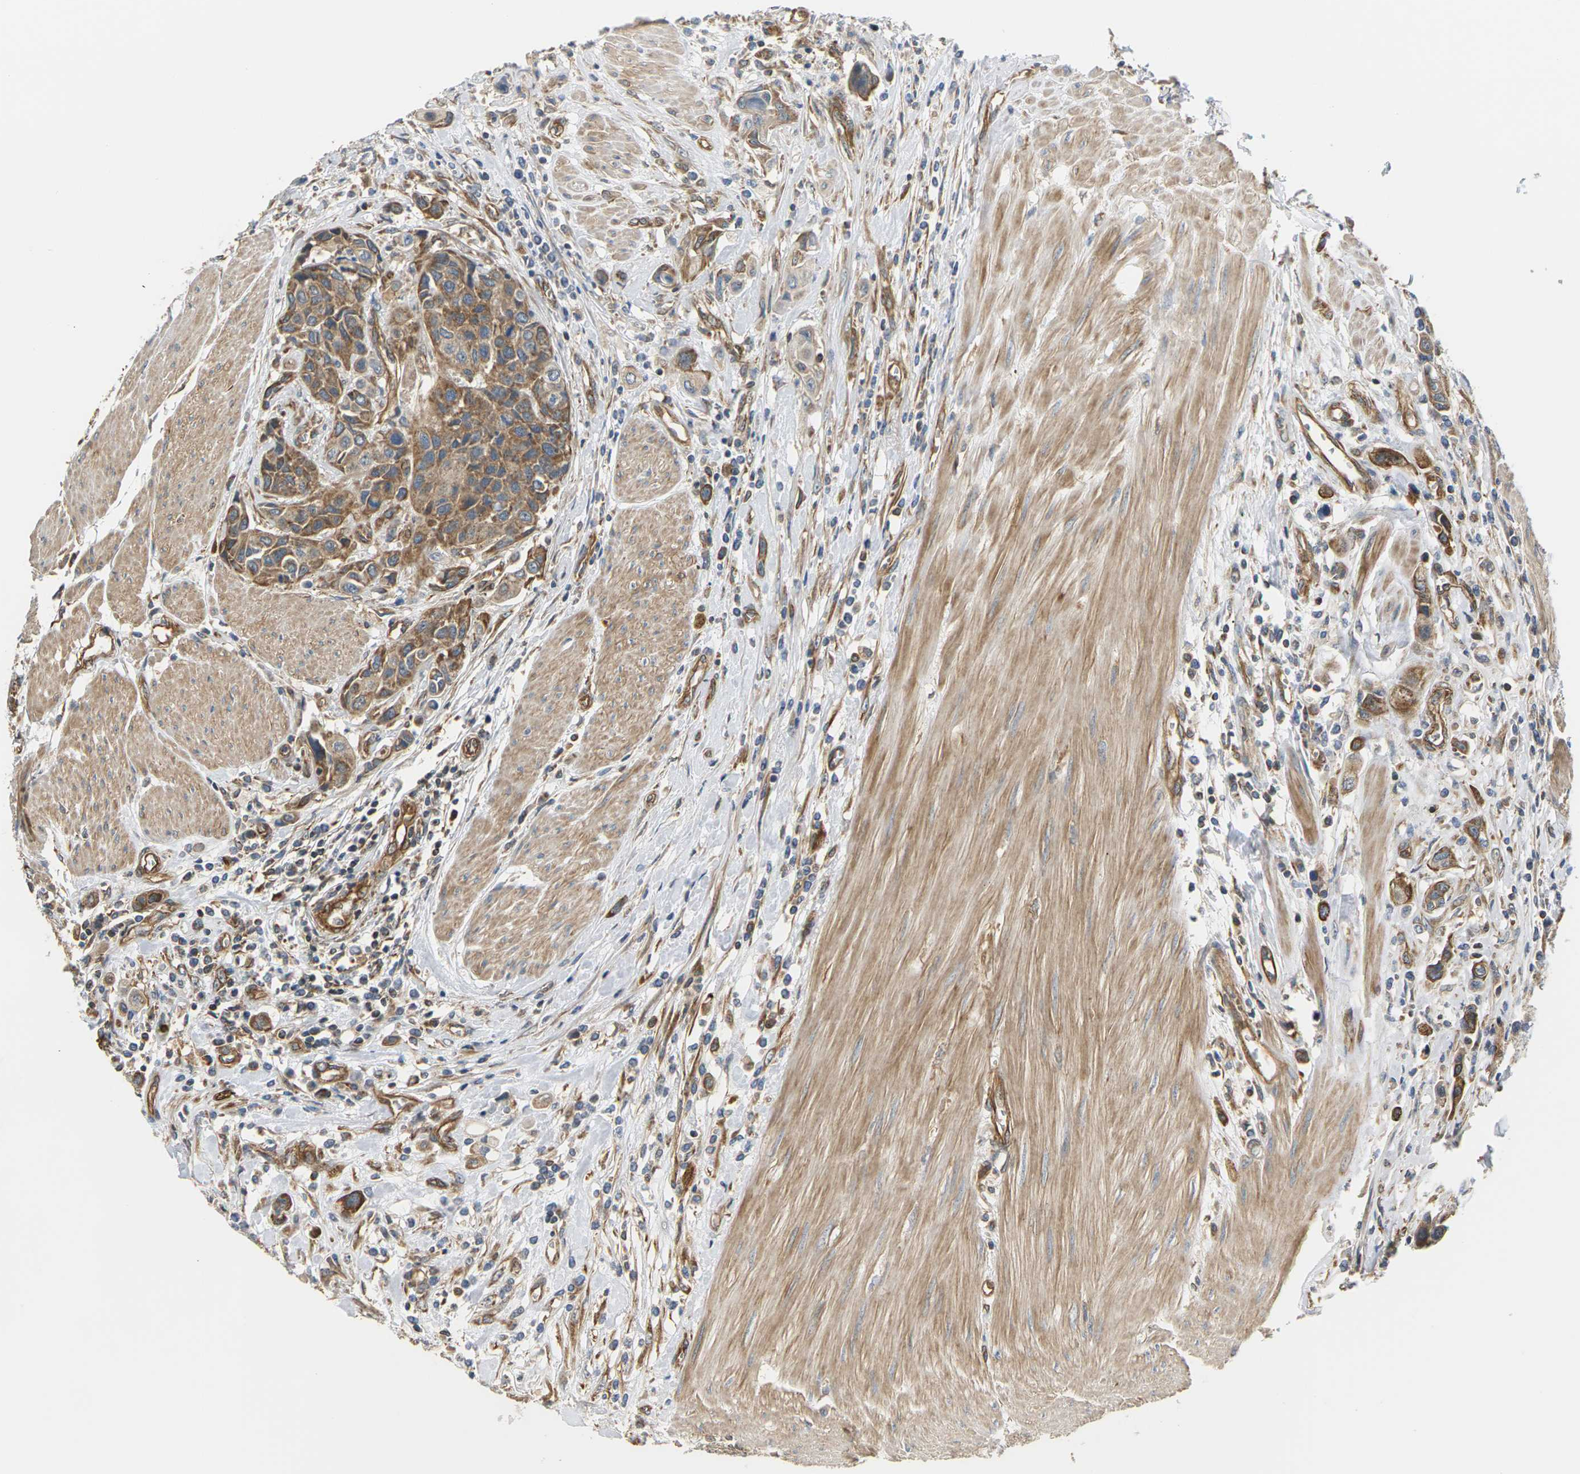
{"staining": {"intensity": "moderate", "quantity": ">75%", "location": "cytoplasmic/membranous"}, "tissue": "urothelial cancer", "cell_type": "Tumor cells", "image_type": "cancer", "snomed": [{"axis": "morphology", "description": "Urothelial carcinoma, High grade"}, {"axis": "topography", "description": "Urinary bladder"}], "caption": "Urothelial cancer stained with a protein marker shows moderate staining in tumor cells.", "gene": "PCDHB4", "patient": {"sex": "male", "age": 50}}